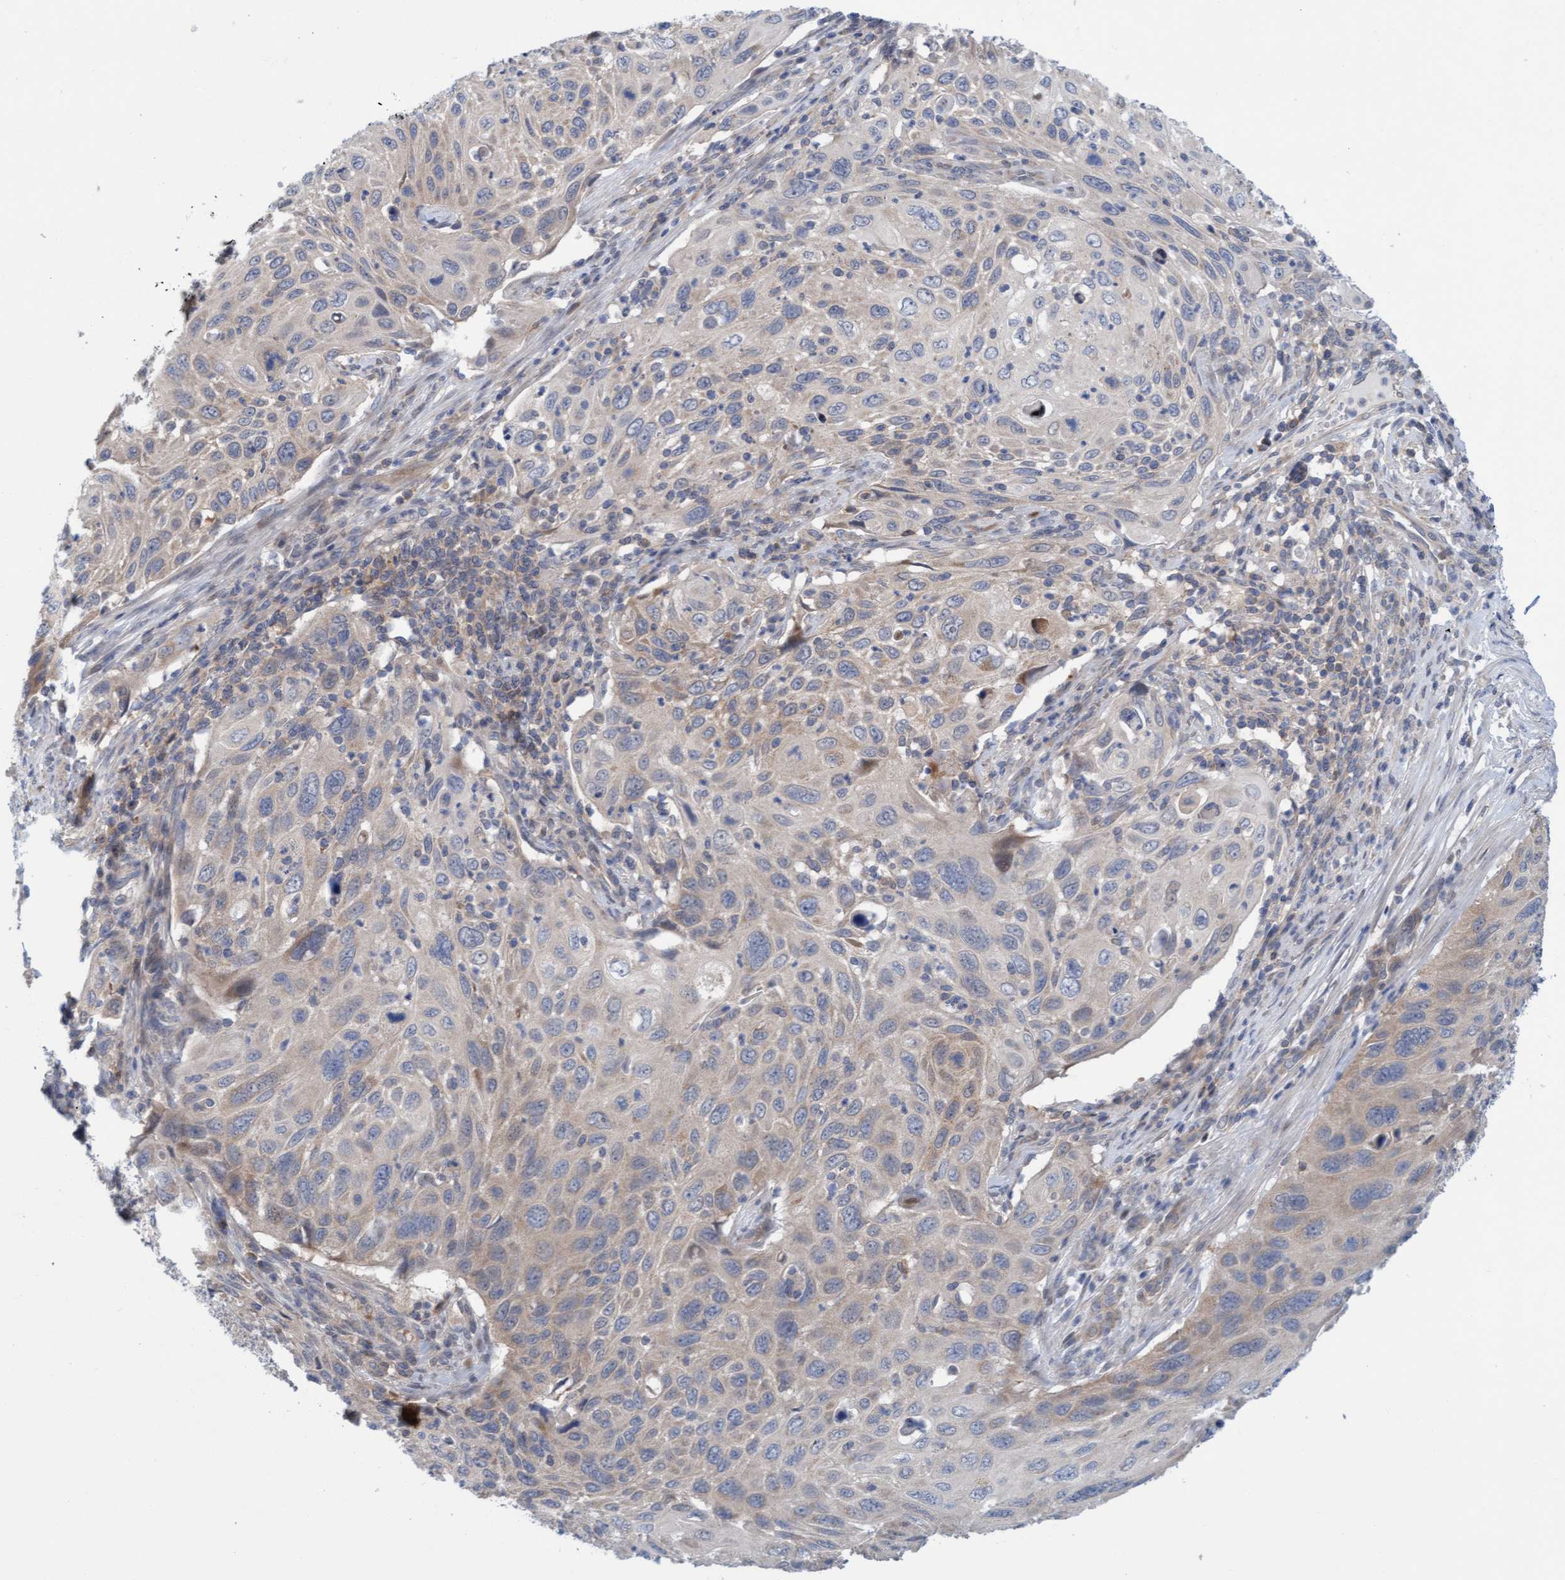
{"staining": {"intensity": "weak", "quantity": "<25%", "location": "cytoplasmic/membranous"}, "tissue": "cervical cancer", "cell_type": "Tumor cells", "image_type": "cancer", "snomed": [{"axis": "morphology", "description": "Squamous cell carcinoma, NOS"}, {"axis": "topography", "description": "Cervix"}], "caption": "Histopathology image shows no protein positivity in tumor cells of cervical squamous cell carcinoma tissue.", "gene": "KLHL25", "patient": {"sex": "female", "age": 70}}